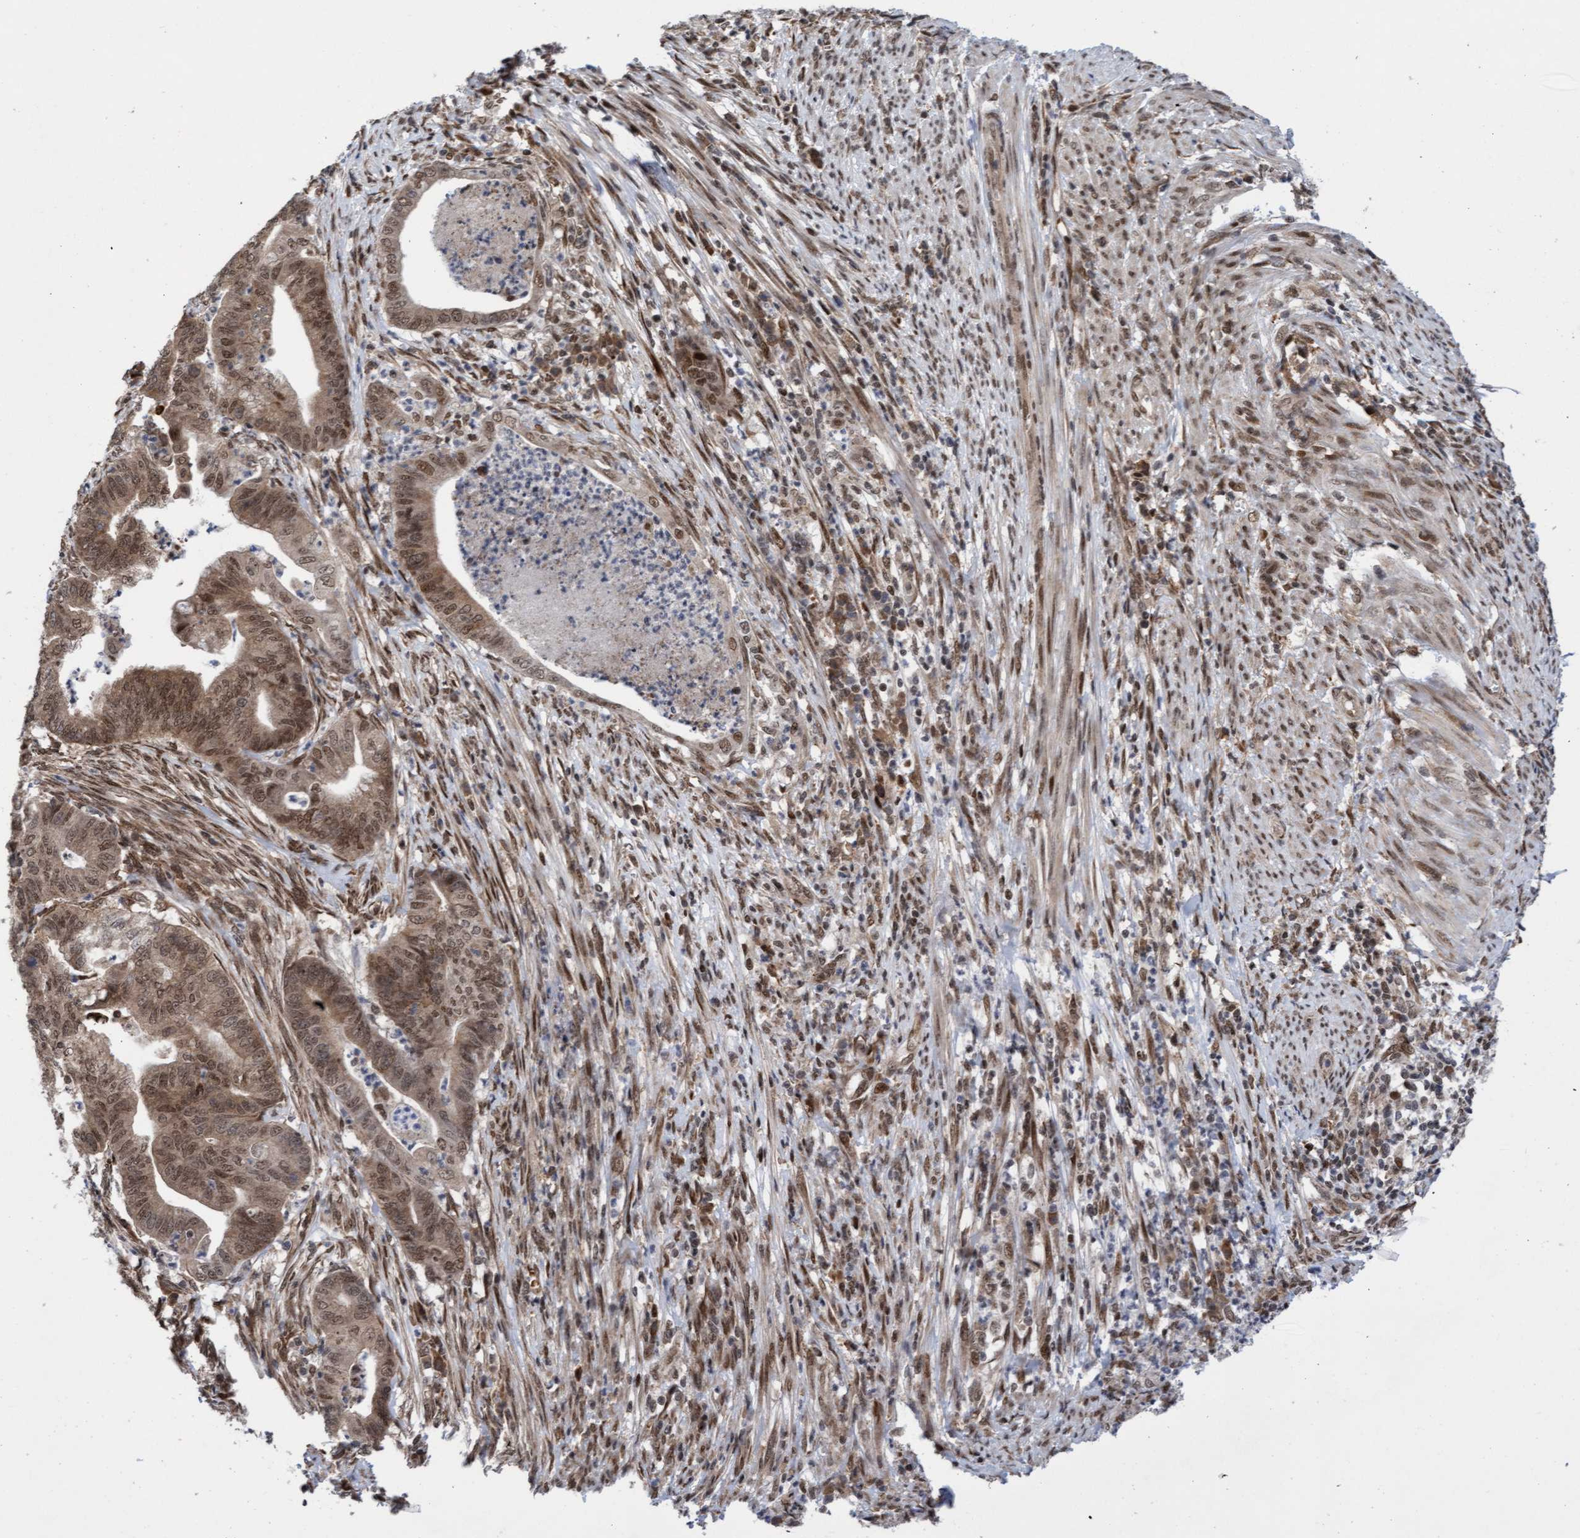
{"staining": {"intensity": "moderate", "quantity": ">75%", "location": "cytoplasmic/membranous,nuclear"}, "tissue": "endometrial cancer", "cell_type": "Tumor cells", "image_type": "cancer", "snomed": [{"axis": "morphology", "description": "Polyp, NOS"}, {"axis": "morphology", "description": "Adenocarcinoma, NOS"}, {"axis": "morphology", "description": "Adenoma, NOS"}, {"axis": "topography", "description": "Endometrium"}], "caption": "Approximately >75% of tumor cells in human endometrial cancer (polyp) show moderate cytoplasmic/membranous and nuclear protein positivity as visualized by brown immunohistochemical staining.", "gene": "TANC2", "patient": {"sex": "female", "age": 79}}